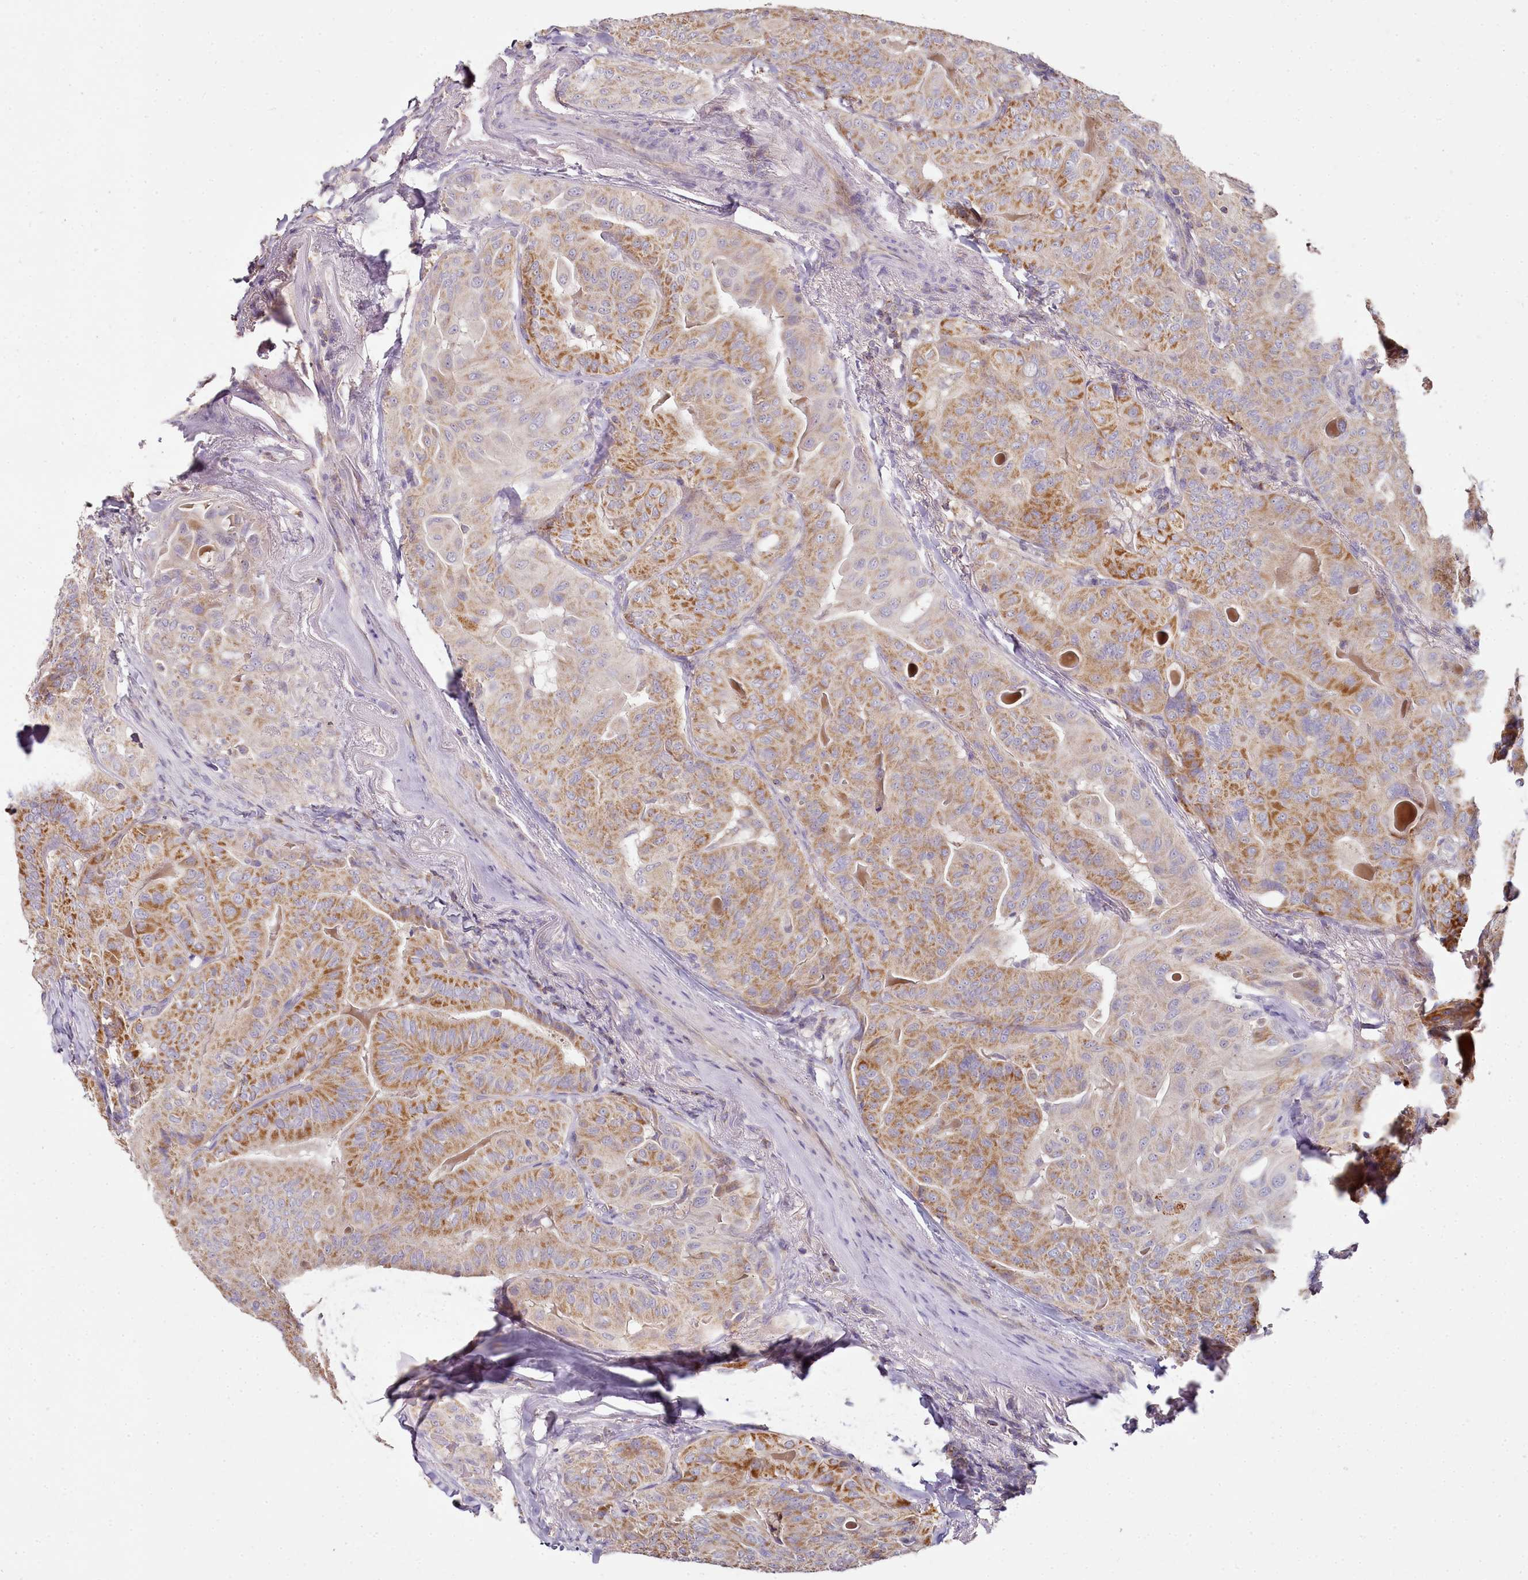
{"staining": {"intensity": "moderate", "quantity": "25%-75%", "location": "cytoplasmic/membranous"}, "tissue": "thyroid cancer", "cell_type": "Tumor cells", "image_type": "cancer", "snomed": [{"axis": "morphology", "description": "Papillary adenocarcinoma, NOS"}, {"axis": "topography", "description": "Thyroid gland"}], "caption": "A brown stain highlights moderate cytoplasmic/membranous positivity of a protein in thyroid cancer (papillary adenocarcinoma) tumor cells.", "gene": "ACSS1", "patient": {"sex": "female", "age": 68}}